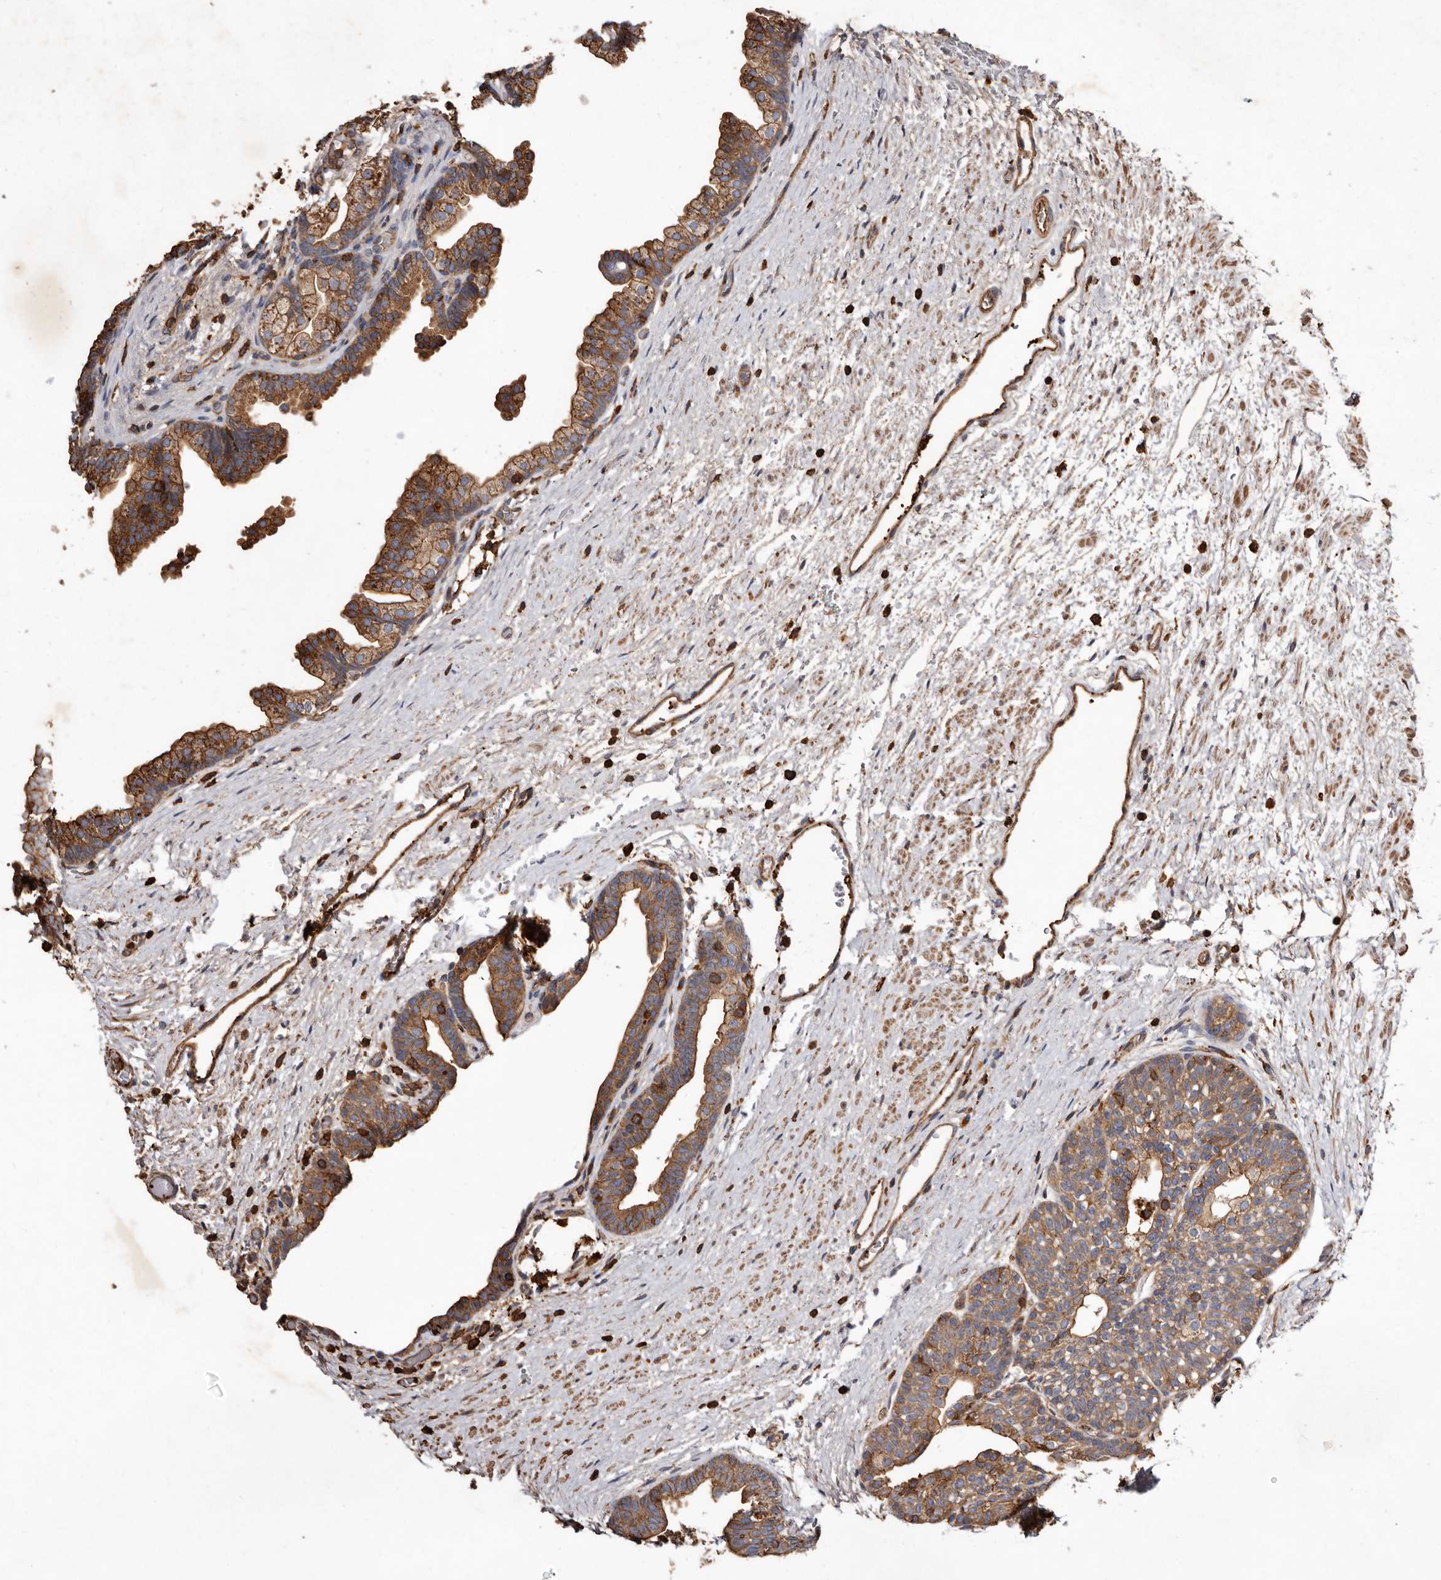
{"staining": {"intensity": "strong", "quantity": "25%-75%", "location": "cytoplasmic/membranous"}, "tissue": "prostate", "cell_type": "Glandular cells", "image_type": "normal", "snomed": [{"axis": "morphology", "description": "Normal tissue, NOS"}, {"axis": "topography", "description": "Prostate"}], "caption": "Unremarkable prostate was stained to show a protein in brown. There is high levels of strong cytoplasmic/membranous staining in approximately 25%-75% of glandular cells. The staining was performed using DAB, with brown indicating positive protein expression. Nuclei are stained blue with hematoxylin.", "gene": "COQ8B", "patient": {"sex": "male", "age": 48}}